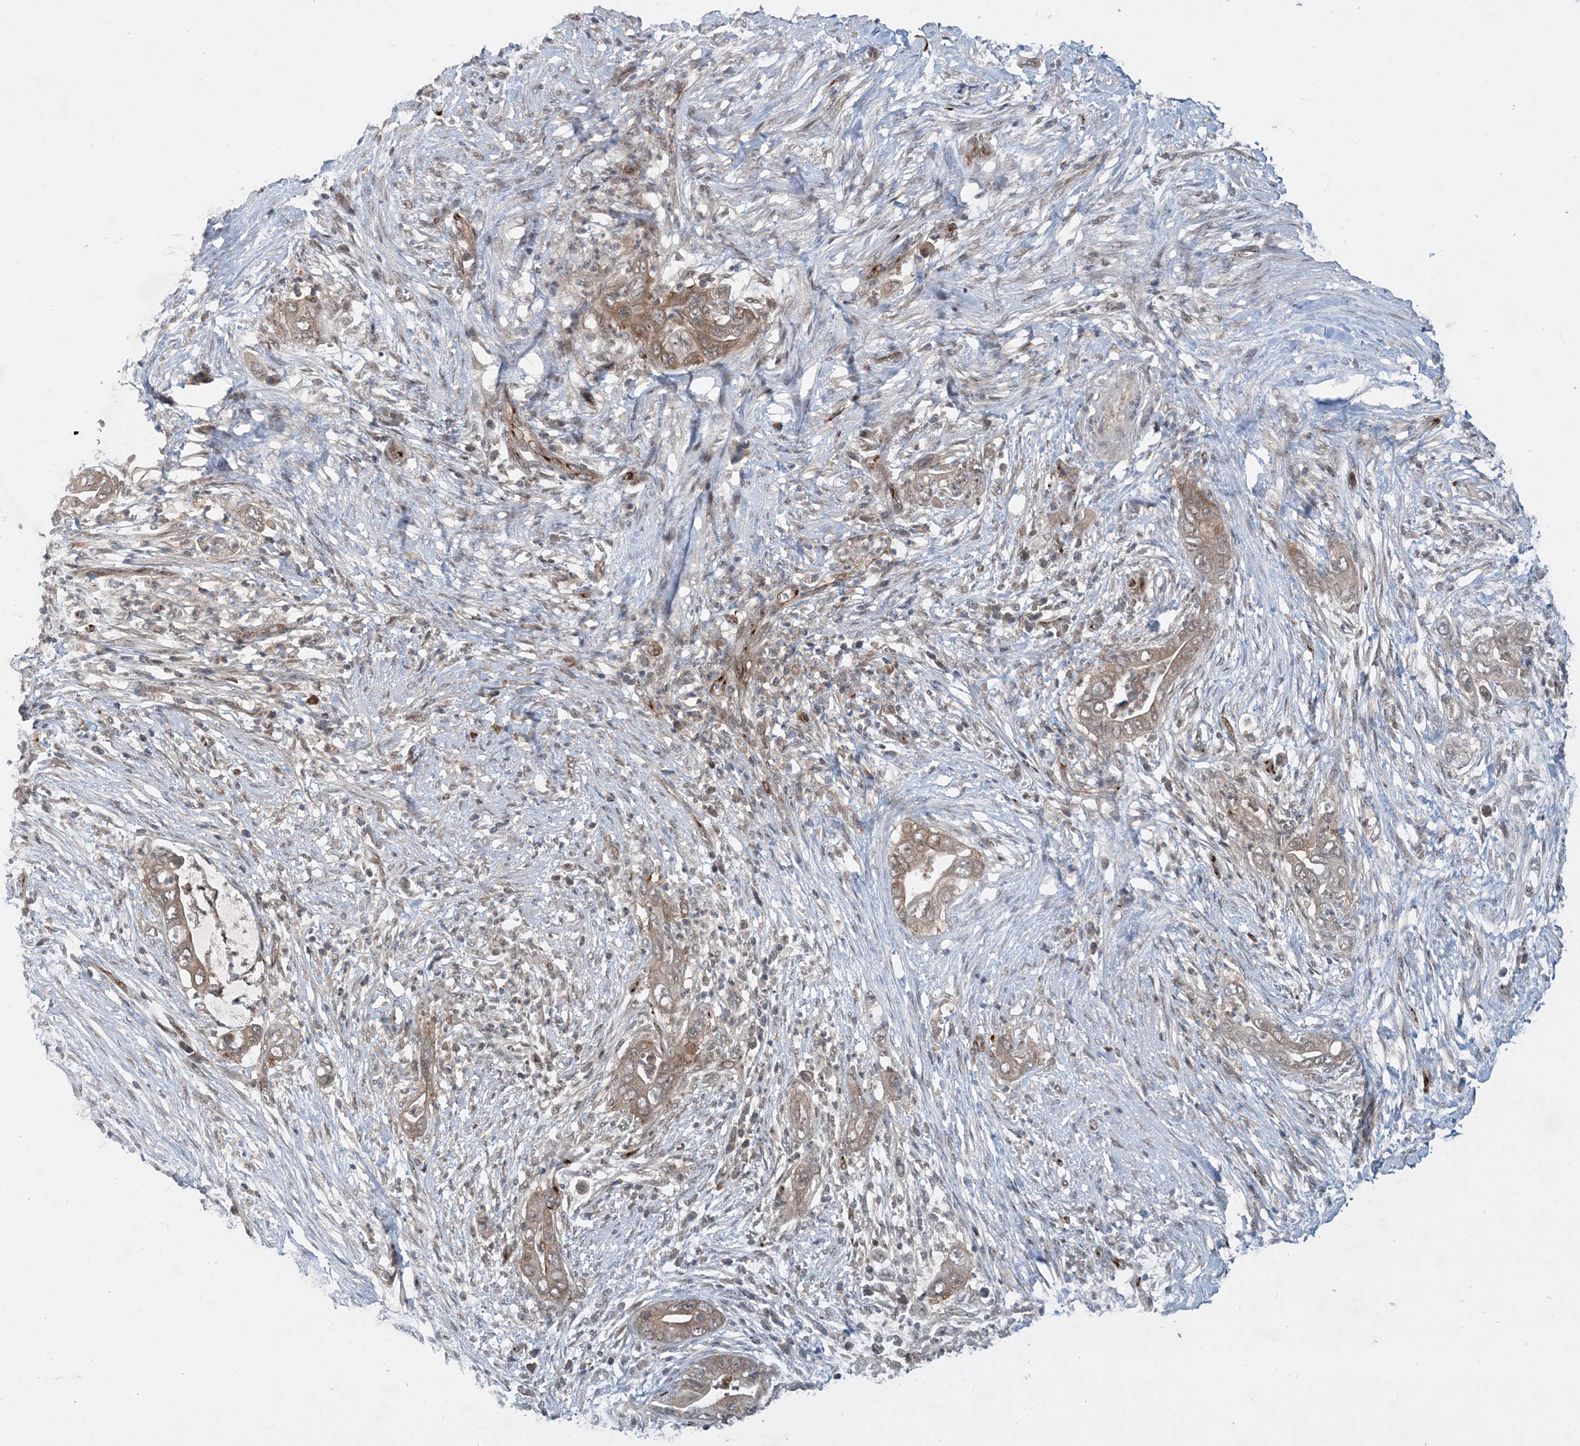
{"staining": {"intensity": "moderate", "quantity": ">75%", "location": "cytoplasmic/membranous"}, "tissue": "pancreatic cancer", "cell_type": "Tumor cells", "image_type": "cancer", "snomed": [{"axis": "morphology", "description": "Adenocarcinoma, NOS"}, {"axis": "topography", "description": "Pancreas"}], "caption": "Pancreatic cancer (adenocarcinoma) tissue exhibits moderate cytoplasmic/membranous positivity in about >75% of tumor cells", "gene": "TINAG", "patient": {"sex": "male", "age": 75}}